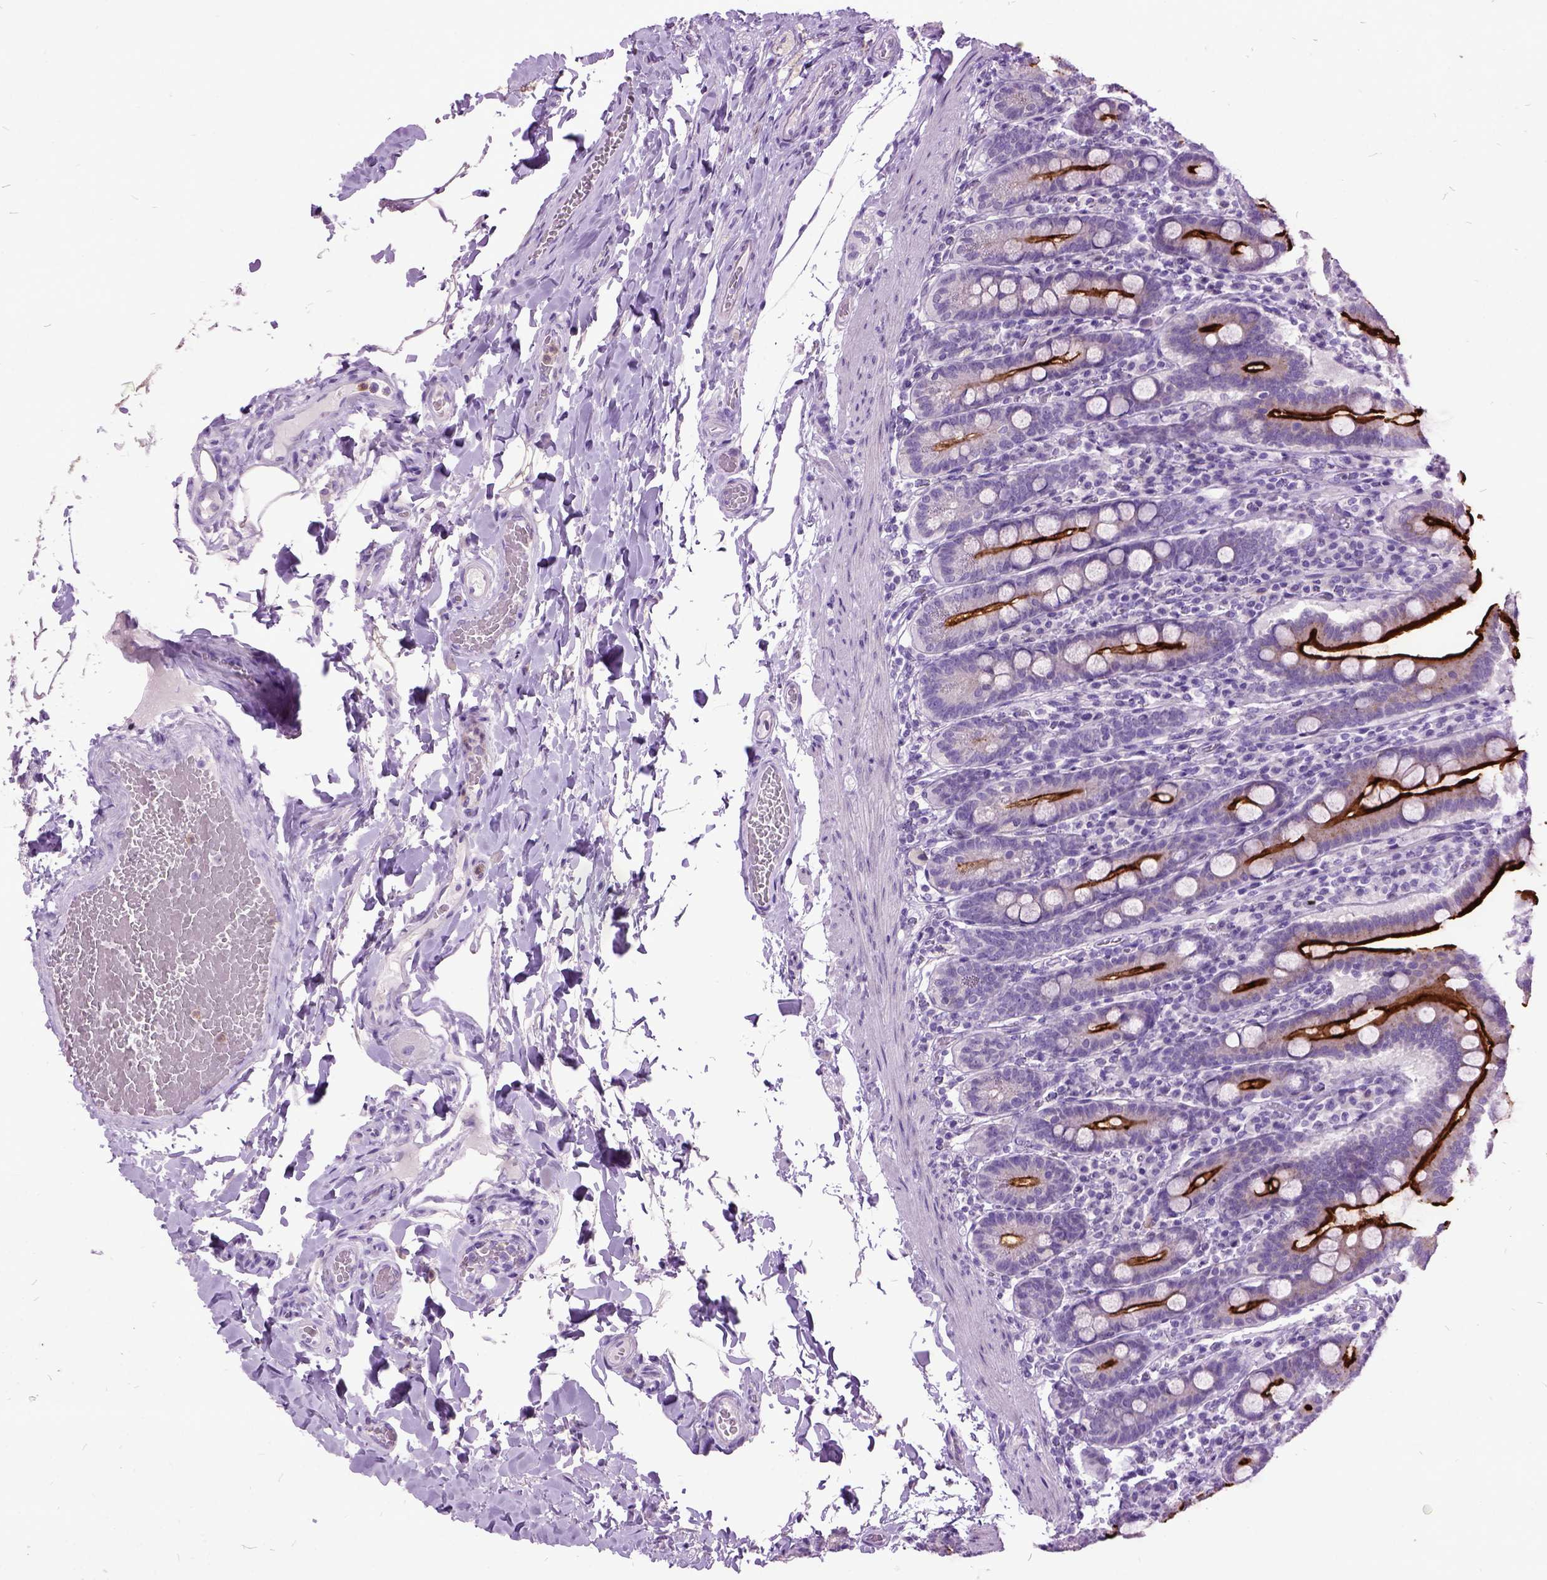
{"staining": {"intensity": "strong", "quantity": ">75%", "location": "cytoplasmic/membranous"}, "tissue": "small intestine", "cell_type": "Glandular cells", "image_type": "normal", "snomed": [{"axis": "morphology", "description": "Normal tissue, NOS"}, {"axis": "topography", "description": "Small intestine"}], "caption": "Approximately >75% of glandular cells in benign human small intestine reveal strong cytoplasmic/membranous protein expression as visualized by brown immunohistochemical staining.", "gene": "MME", "patient": {"sex": "male", "age": 26}}